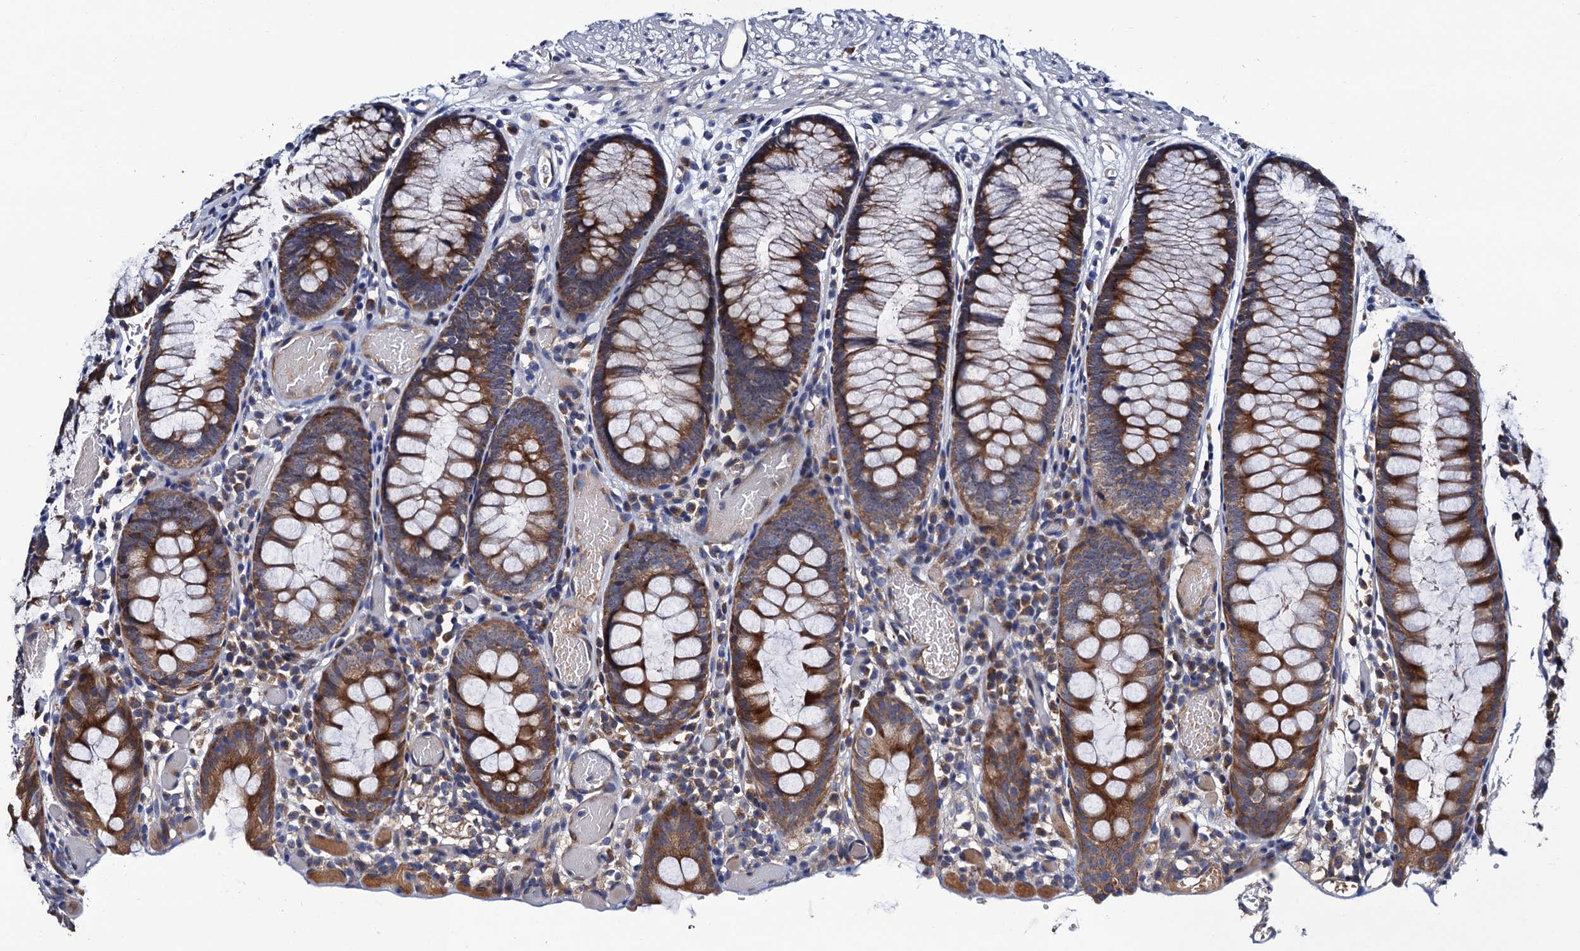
{"staining": {"intensity": "moderate", "quantity": ">75%", "location": "cytoplasmic/membranous"}, "tissue": "colon", "cell_type": "Endothelial cells", "image_type": "normal", "snomed": [{"axis": "morphology", "description": "Normal tissue, NOS"}, {"axis": "topography", "description": "Colon"}], "caption": "Immunohistochemistry (IHC) image of benign colon: human colon stained using immunohistochemistry (IHC) displays medium levels of moderate protein expression localized specifically in the cytoplasmic/membranous of endothelial cells, appearing as a cytoplasmic/membranous brown color.", "gene": "TRMT112", "patient": {"sex": "male", "age": 14}}